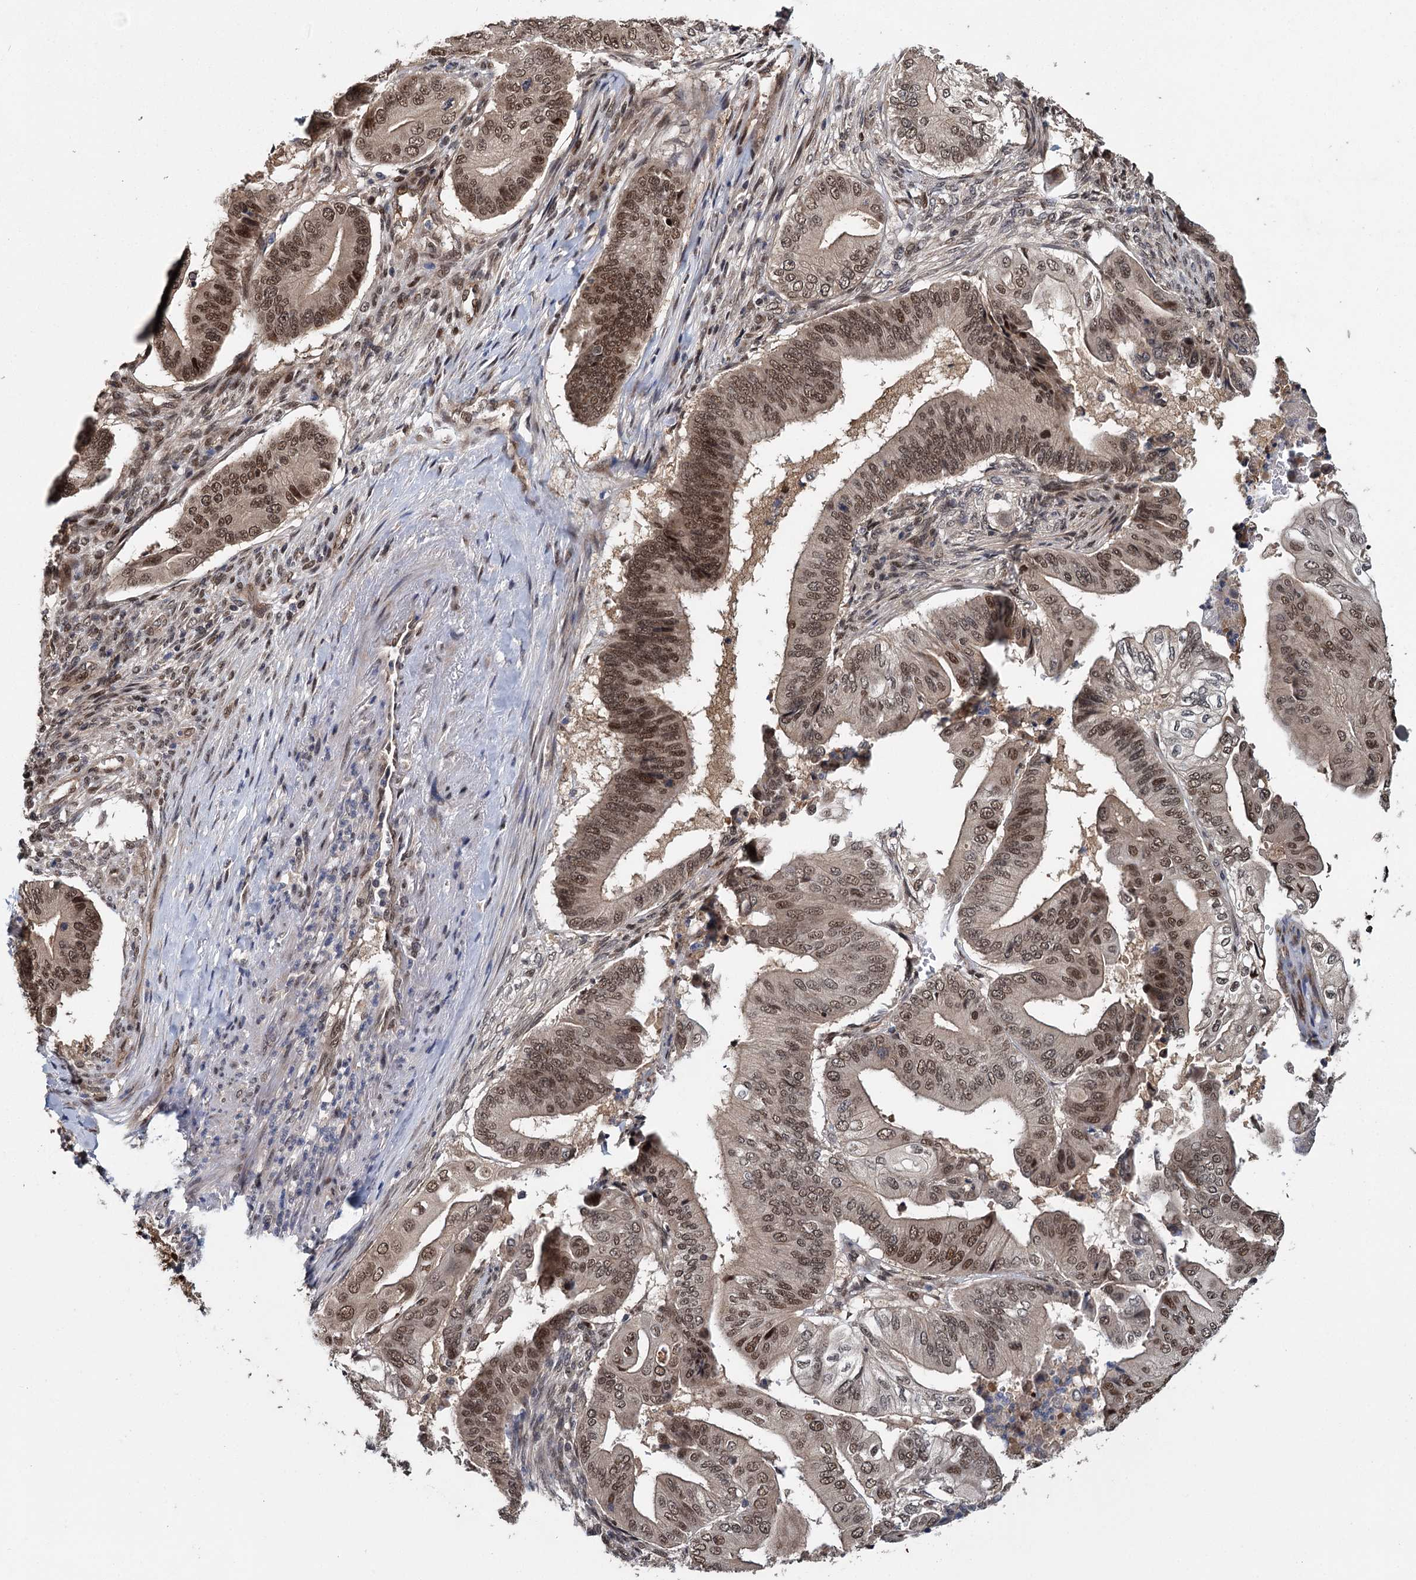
{"staining": {"intensity": "moderate", "quantity": ">75%", "location": "nuclear"}, "tissue": "pancreatic cancer", "cell_type": "Tumor cells", "image_type": "cancer", "snomed": [{"axis": "morphology", "description": "Adenocarcinoma, NOS"}, {"axis": "topography", "description": "Pancreas"}], "caption": "An immunohistochemistry (IHC) image of tumor tissue is shown. Protein staining in brown highlights moderate nuclear positivity in pancreatic cancer within tumor cells. (Brightfield microscopy of DAB IHC at high magnification).", "gene": "MYG1", "patient": {"sex": "female", "age": 77}}